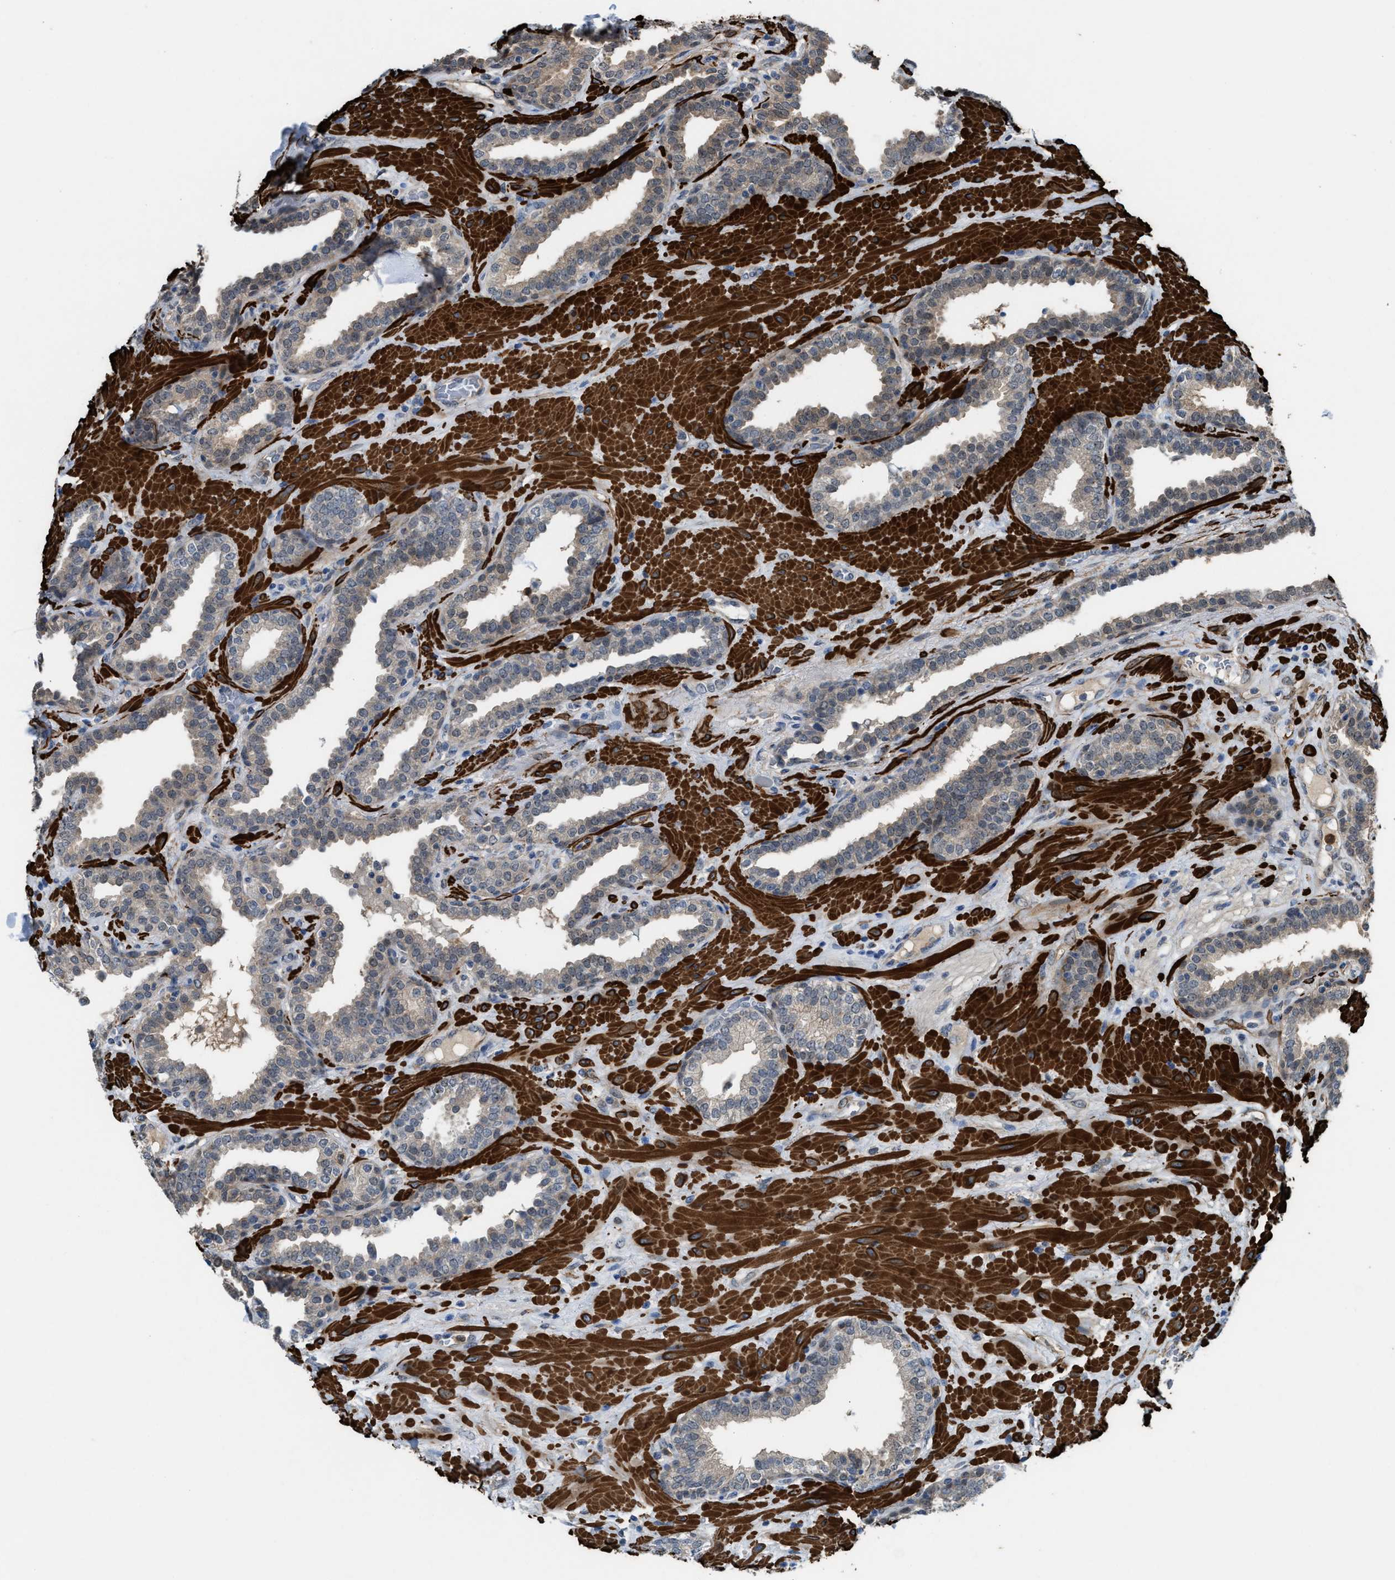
{"staining": {"intensity": "weak", "quantity": ">75%", "location": "cytoplasmic/membranous"}, "tissue": "prostate", "cell_type": "Glandular cells", "image_type": "normal", "snomed": [{"axis": "morphology", "description": "Normal tissue, NOS"}, {"axis": "topography", "description": "Prostate"}], "caption": "A brown stain shows weak cytoplasmic/membranous positivity of a protein in glandular cells of normal prostate.", "gene": "NQO2", "patient": {"sex": "male", "age": 51}}